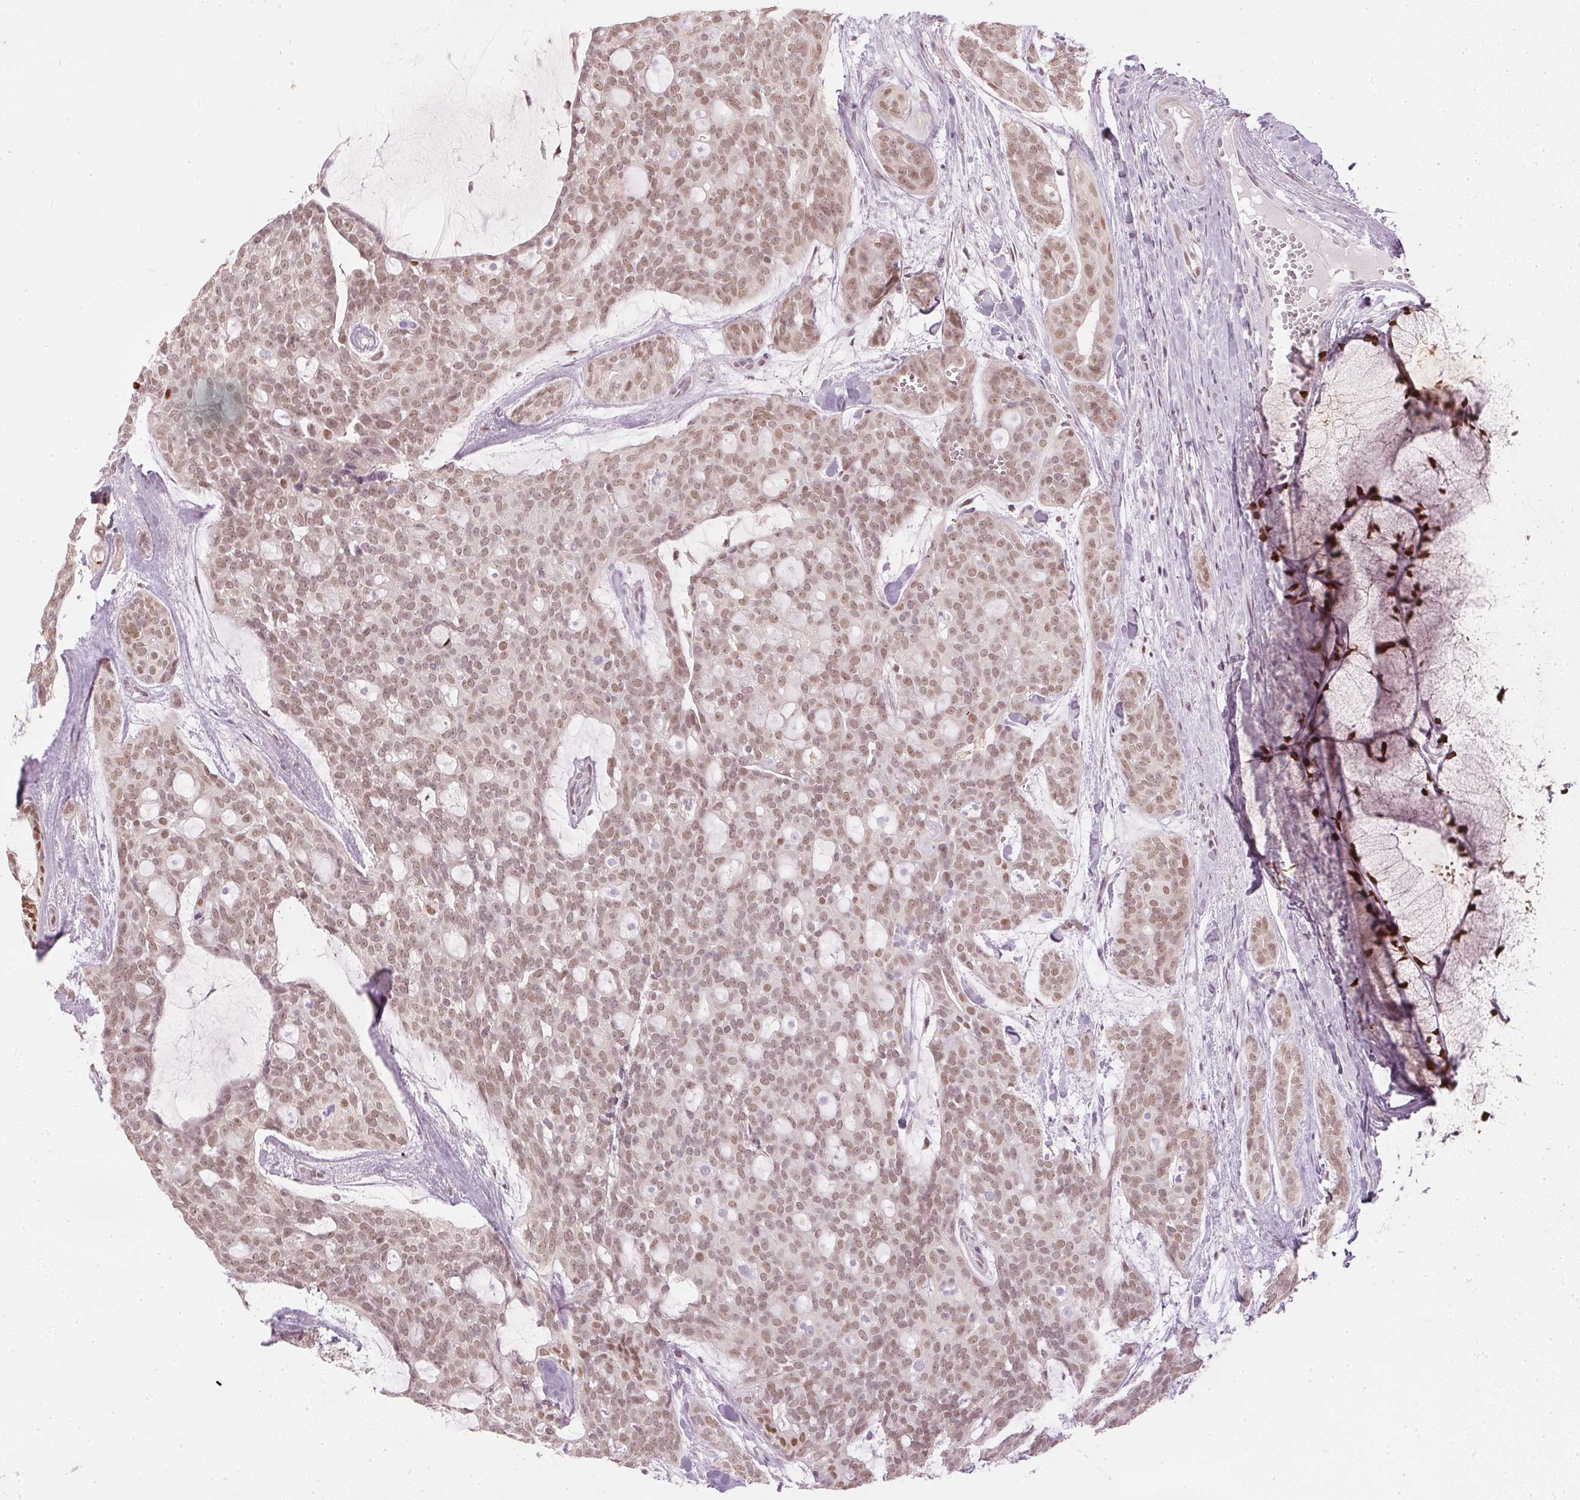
{"staining": {"intensity": "moderate", "quantity": "25%-75%", "location": "nuclear"}, "tissue": "head and neck cancer", "cell_type": "Tumor cells", "image_type": "cancer", "snomed": [{"axis": "morphology", "description": "Adenocarcinoma, NOS"}, {"axis": "topography", "description": "Head-Neck"}], "caption": "Brown immunohistochemical staining in human head and neck adenocarcinoma exhibits moderate nuclear positivity in approximately 25%-75% of tumor cells.", "gene": "SLC39A3", "patient": {"sex": "male", "age": 66}}